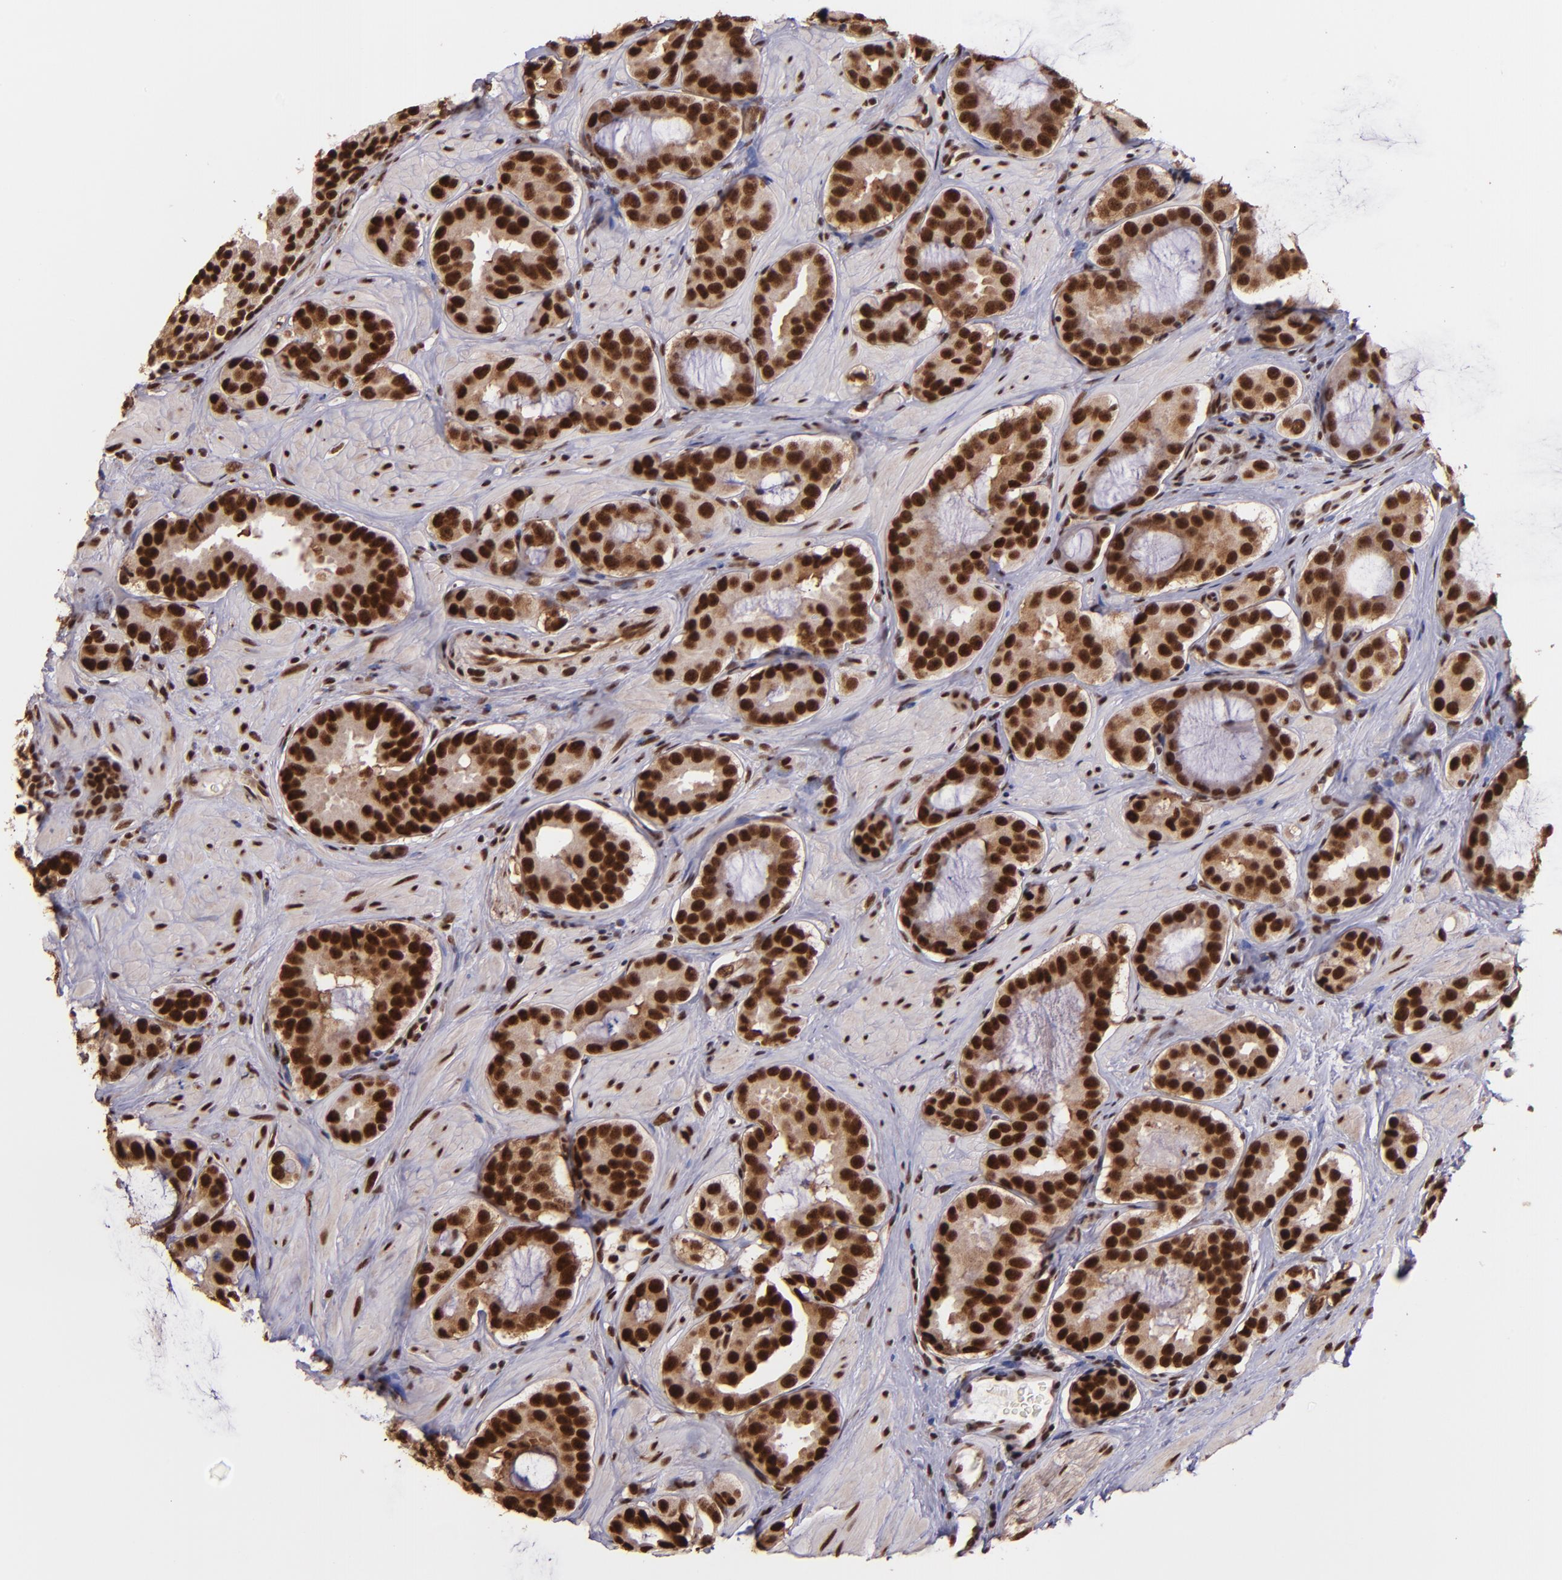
{"staining": {"intensity": "strong", "quantity": ">75%", "location": "cytoplasmic/membranous,nuclear"}, "tissue": "prostate cancer", "cell_type": "Tumor cells", "image_type": "cancer", "snomed": [{"axis": "morphology", "description": "Adenocarcinoma, Low grade"}, {"axis": "topography", "description": "Prostate"}], "caption": "Prostate low-grade adenocarcinoma tissue exhibits strong cytoplasmic/membranous and nuclear positivity in approximately >75% of tumor cells", "gene": "PQBP1", "patient": {"sex": "male", "age": 59}}